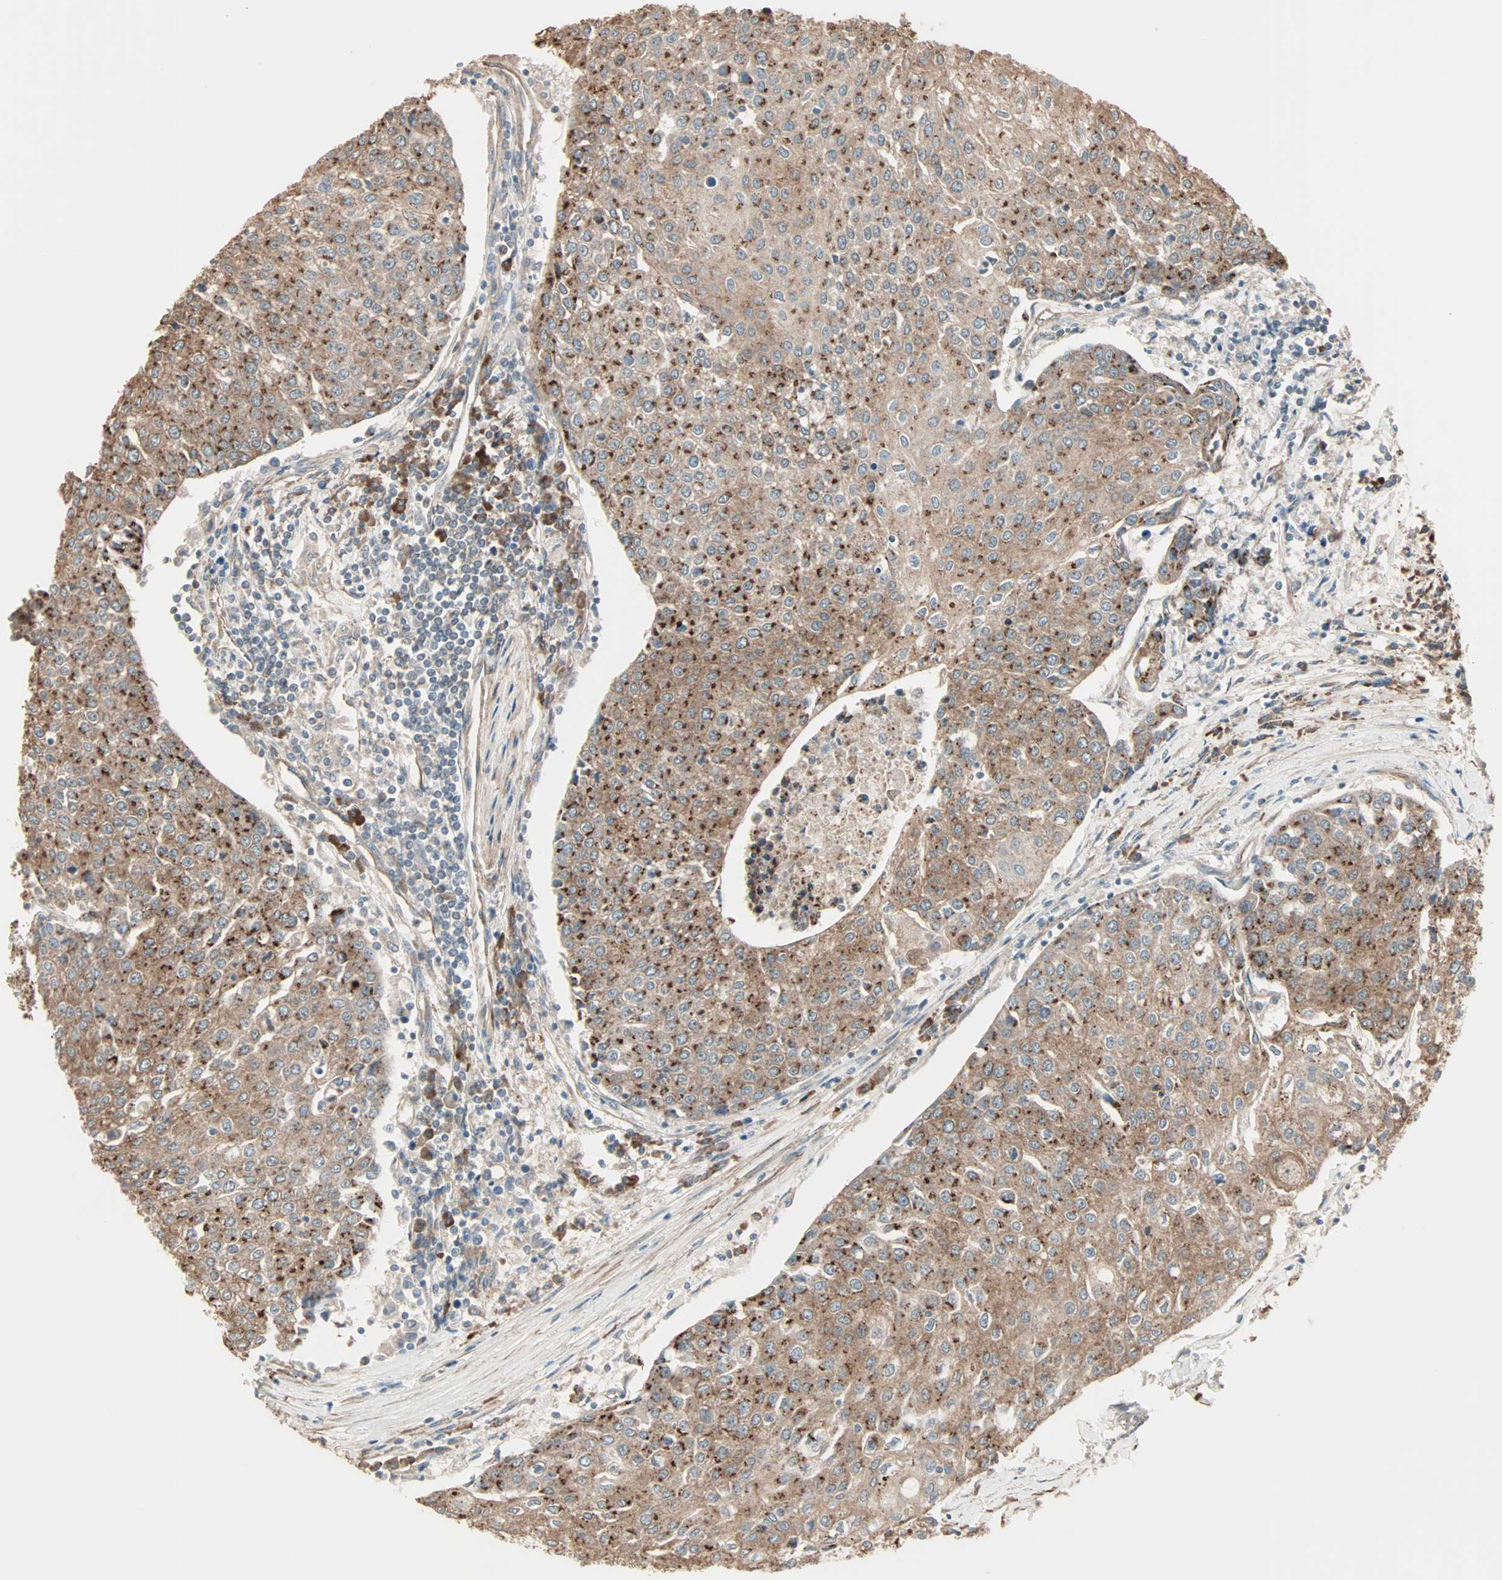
{"staining": {"intensity": "moderate", "quantity": ">75%", "location": "cytoplasmic/membranous"}, "tissue": "urothelial cancer", "cell_type": "Tumor cells", "image_type": "cancer", "snomed": [{"axis": "morphology", "description": "Urothelial carcinoma, High grade"}, {"axis": "topography", "description": "Urinary bladder"}], "caption": "Urothelial carcinoma (high-grade) was stained to show a protein in brown. There is medium levels of moderate cytoplasmic/membranous expression in about >75% of tumor cells. Ihc stains the protein of interest in brown and the nuclei are stained blue.", "gene": "GALNT3", "patient": {"sex": "female", "age": 85}}